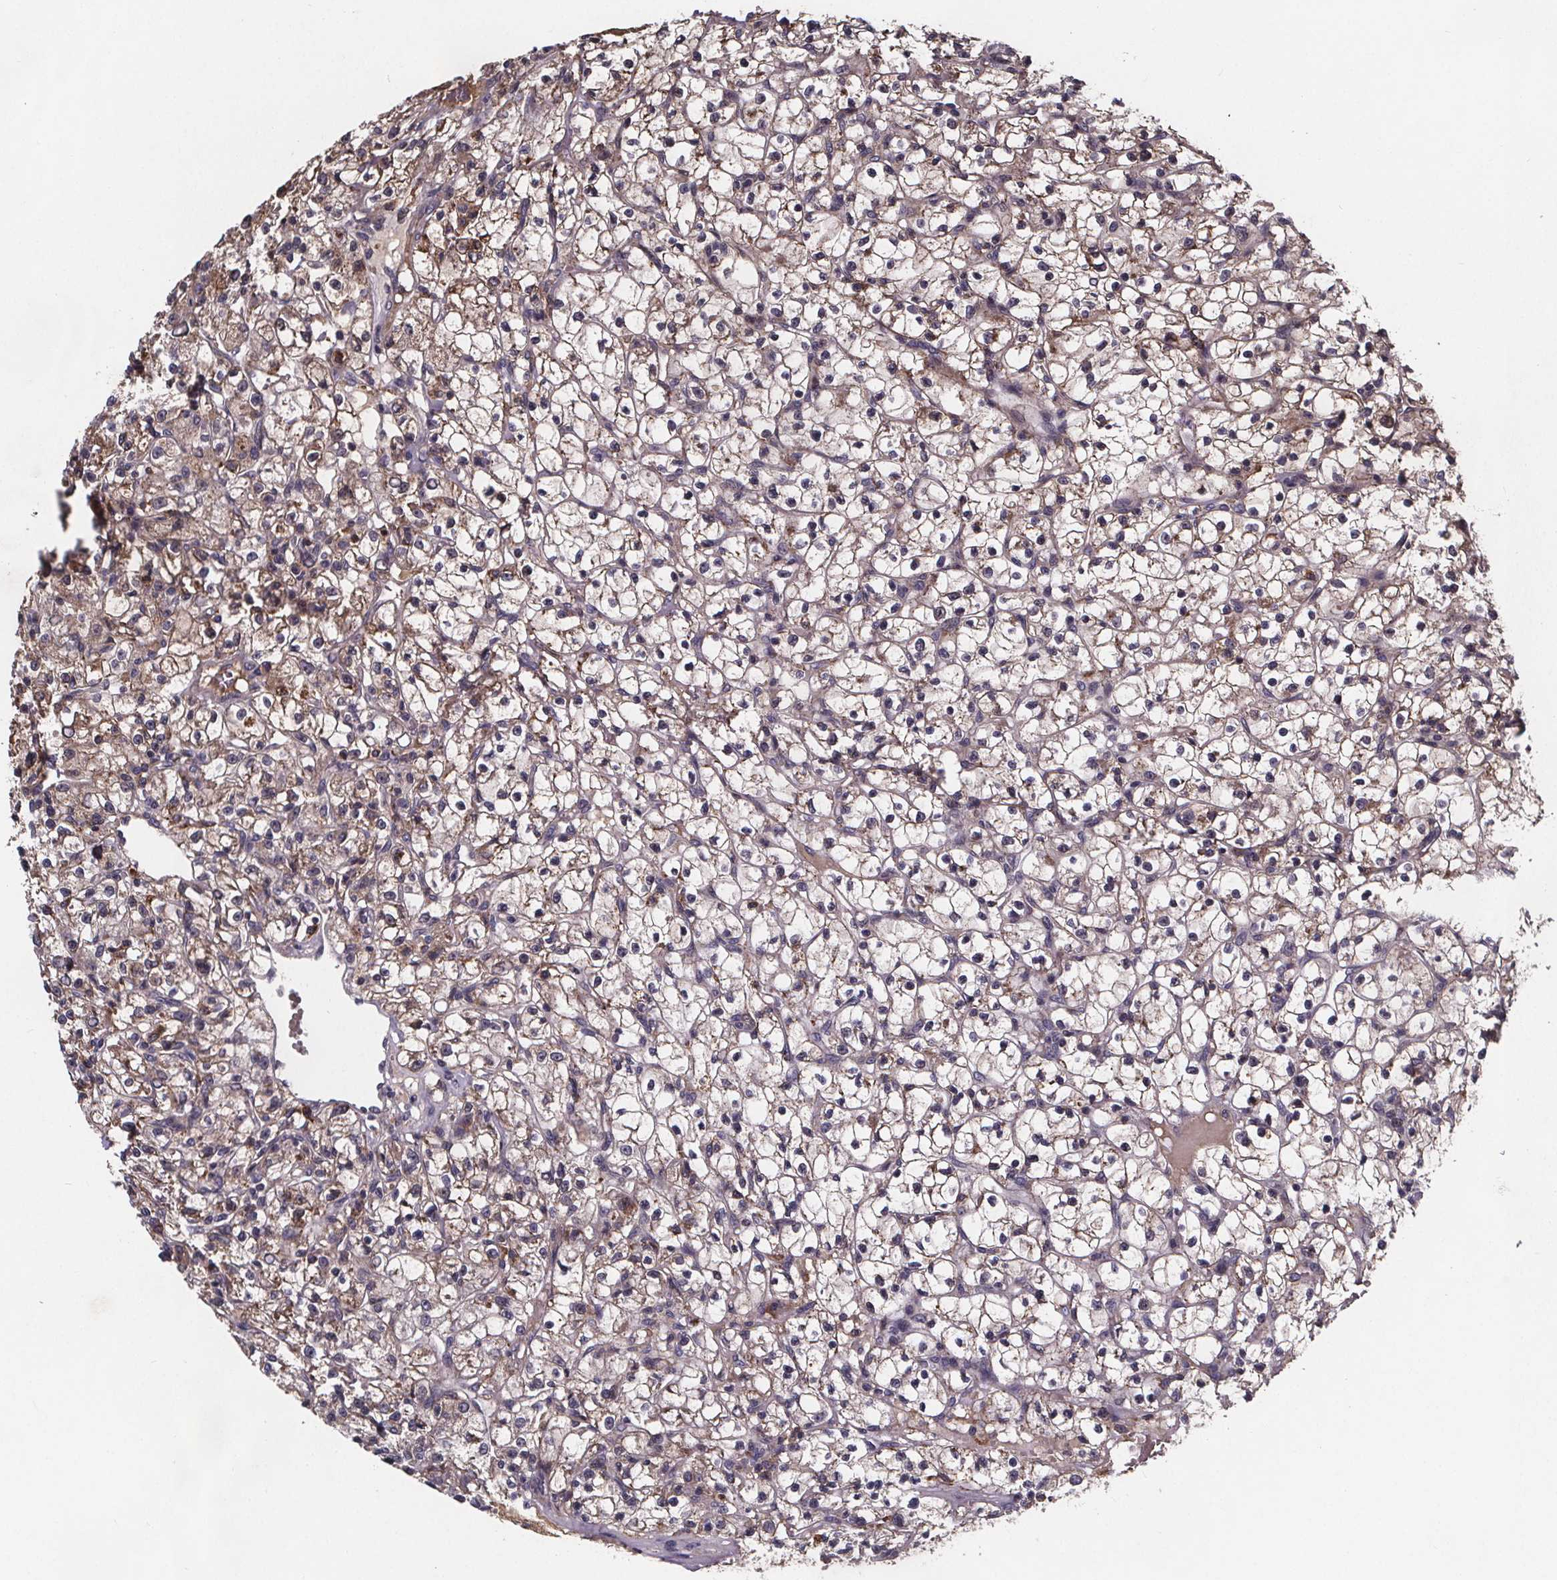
{"staining": {"intensity": "negative", "quantity": "none", "location": "none"}, "tissue": "renal cancer", "cell_type": "Tumor cells", "image_type": "cancer", "snomed": [{"axis": "morphology", "description": "Adenocarcinoma, NOS"}, {"axis": "topography", "description": "Kidney"}], "caption": "Renal adenocarcinoma was stained to show a protein in brown. There is no significant positivity in tumor cells.", "gene": "FASTKD3", "patient": {"sex": "female", "age": 59}}